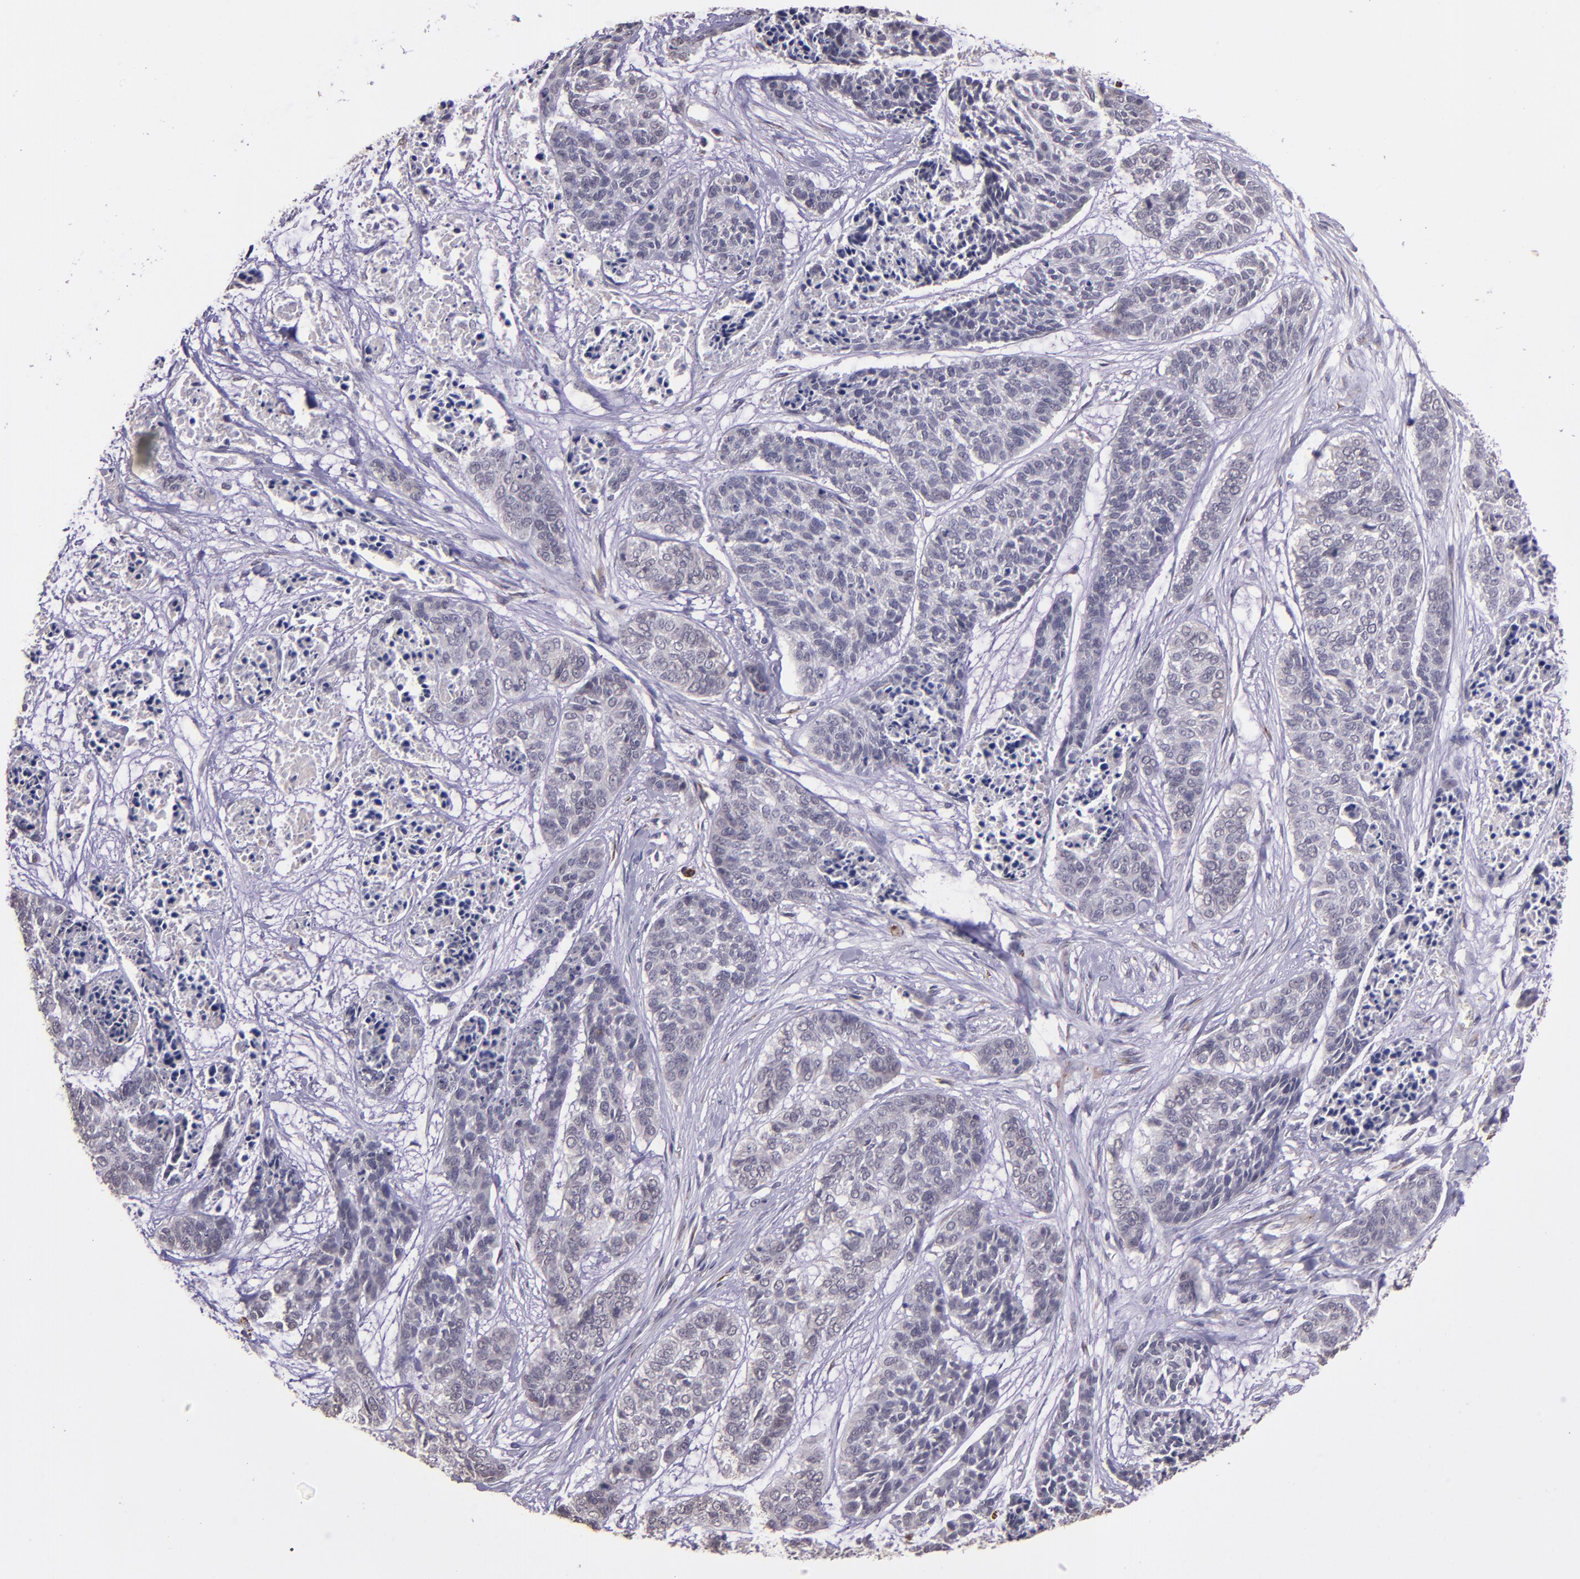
{"staining": {"intensity": "negative", "quantity": "none", "location": "none"}, "tissue": "skin cancer", "cell_type": "Tumor cells", "image_type": "cancer", "snomed": [{"axis": "morphology", "description": "Basal cell carcinoma"}, {"axis": "topography", "description": "Skin"}], "caption": "Tumor cells show no significant expression in basal cell carcinoma (skin).", "gene": "TAF7L", "patient": {"sex": "female", "age": 64}}